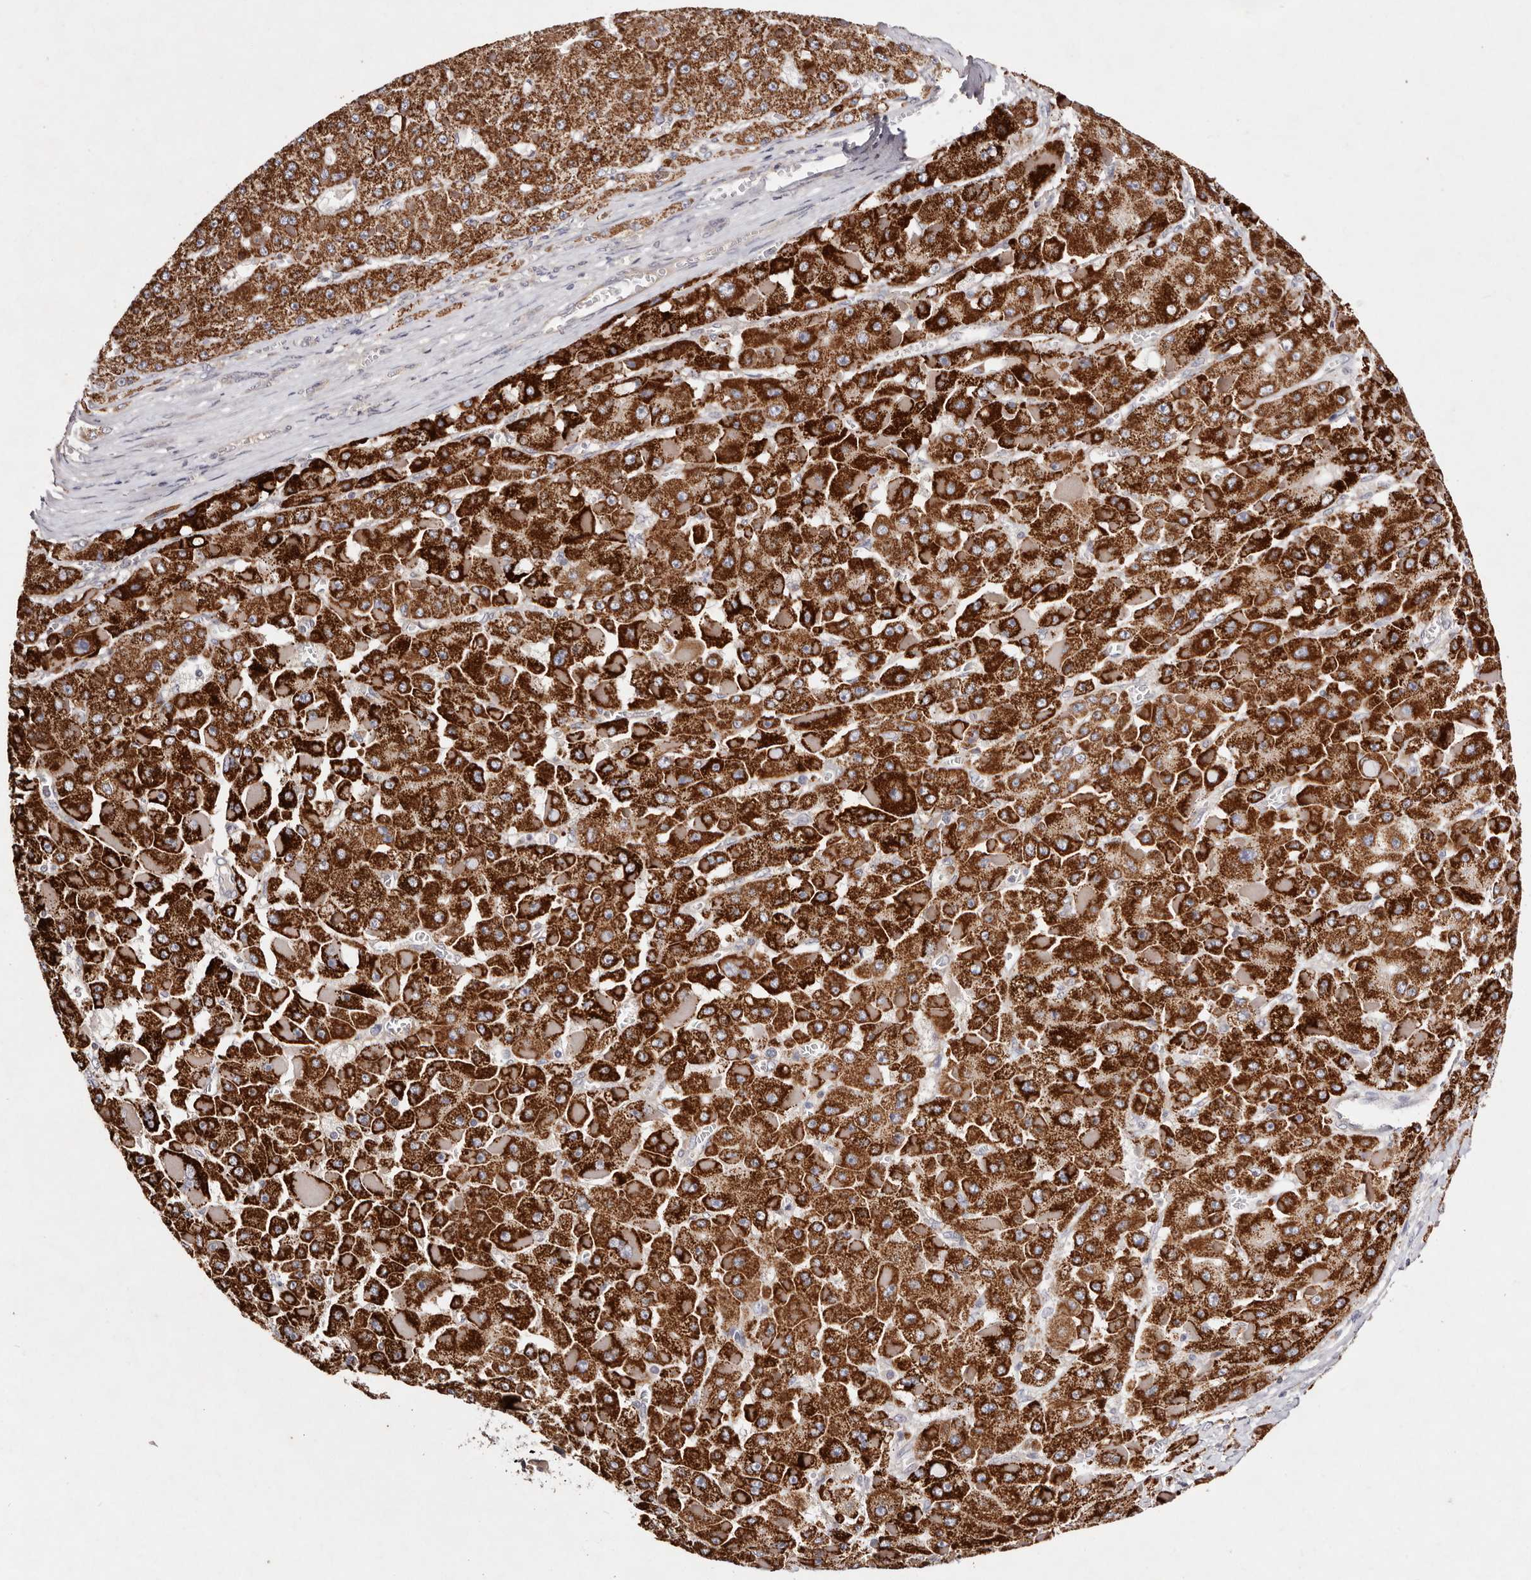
{"staining": {"intensity": "strong", "quantity": ">75%", "location": "cytoplasmic/membranous"}, "tissue": "liver cancer", "cell_type": "Tumor cells", "image_type": "cancer", "snomed": [{"axis": "morphology", "description": "Carcinoma, Hepatocellular, NOS"}, {"axis": "topography", "description": "Liver"}], "caption": "Liver cancer stained with a protein marker demonstrates strong staining in tumor cells.", "gene": "TSC2", "patient": {"sex": "female", "age": 73}}